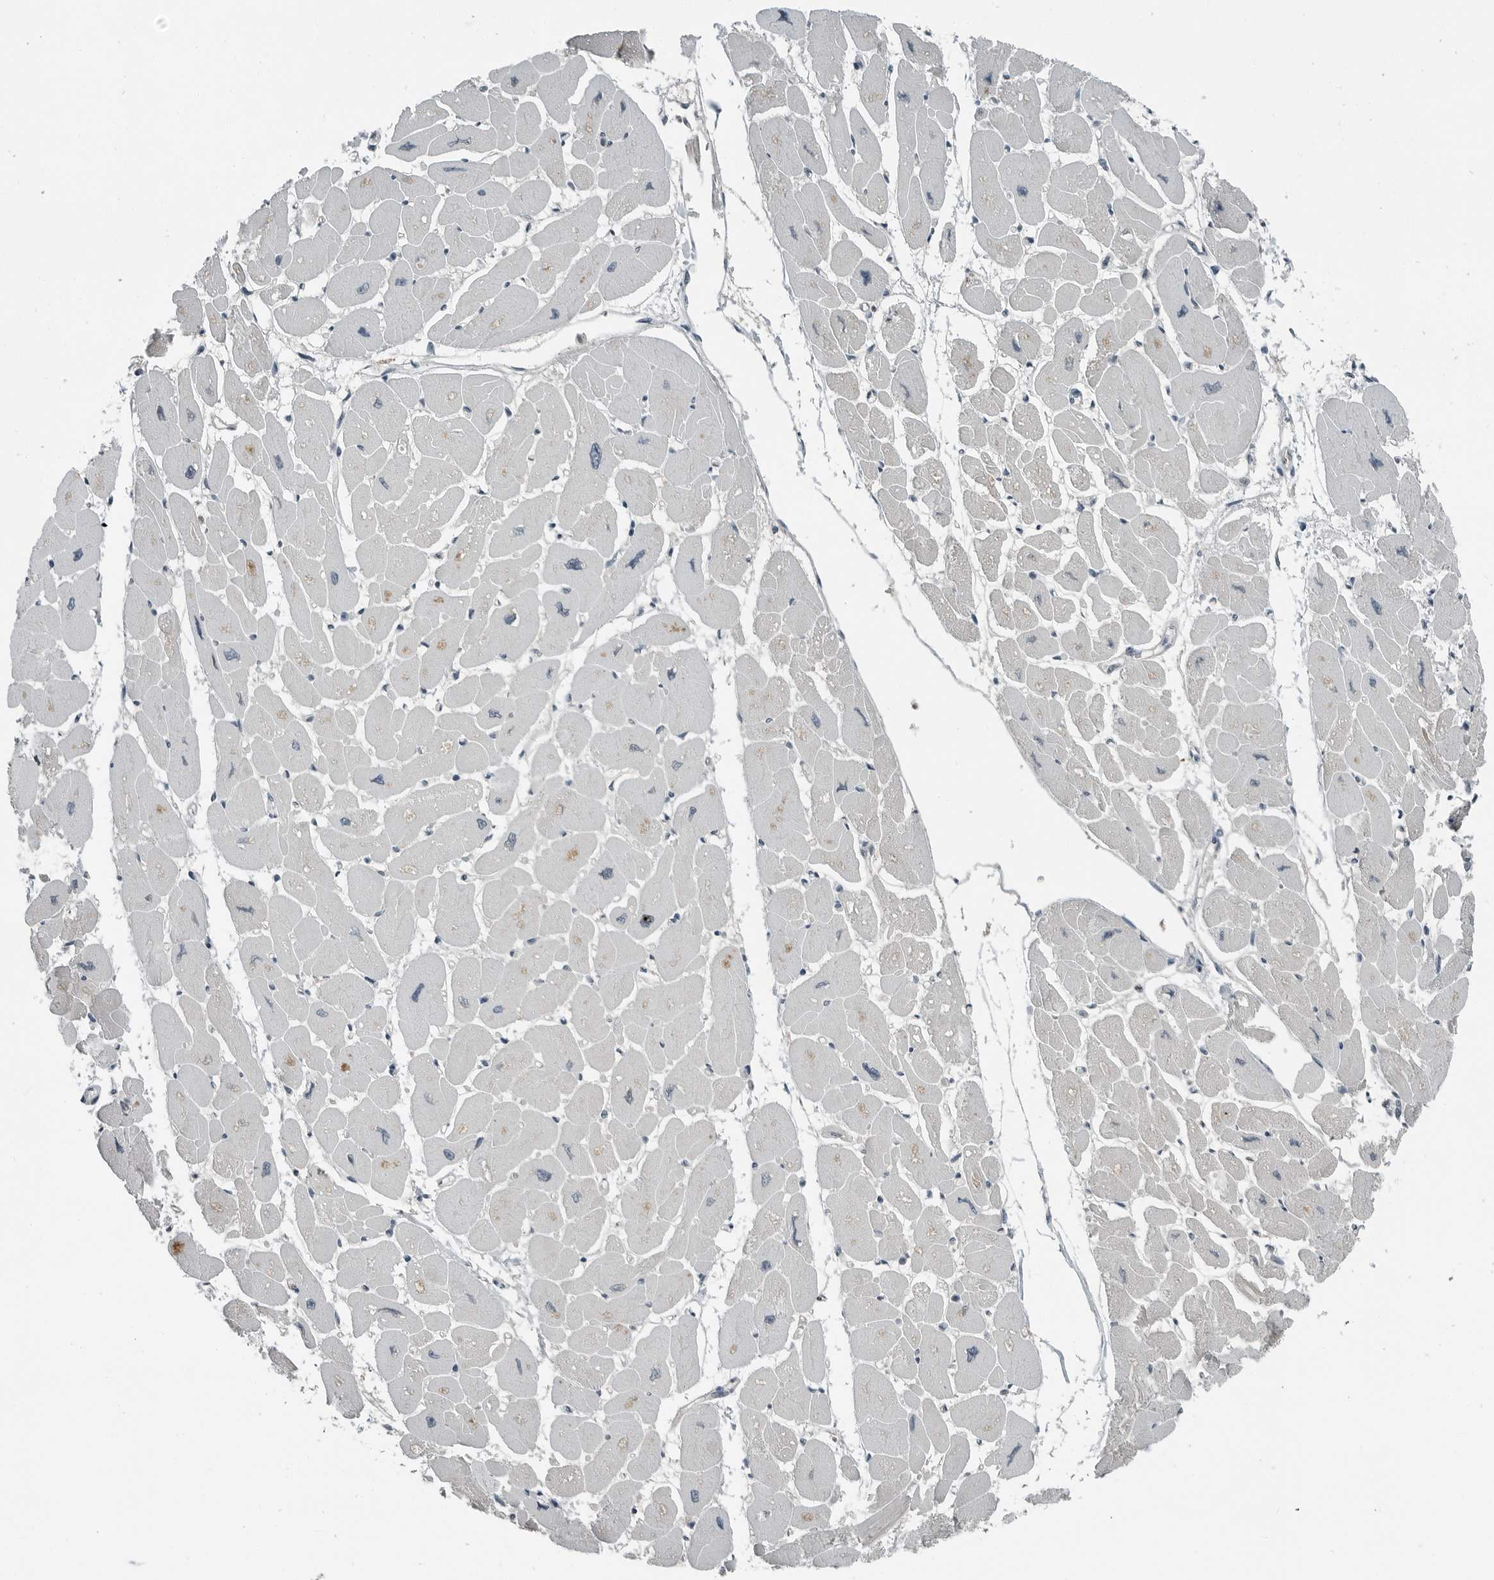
{"staining": {"intensity": "moderate", "quantity": "25%-75%", "location": "cytoplasmic/membranous"}, "tissue": "heart muscle", "cell_type": "Cardiomyocytes", "image_type": "normal", "snomed": [{"axis": "morphology", "description": "Normal tissue, NOS"}, {"axis": "topography", "description": "Heart"}], "caption": "Unremarkable heart muscle reveals moderate cytoplasmic/membranous staining in approximately 25%-75% of cardiomyocytes, visualized by immunohistochemistry. (Brightfield microscopy of DAB IHC at high magnification).", "gene": "ENSG00000286112", "patient": {"sex": "female", "age": 54}}